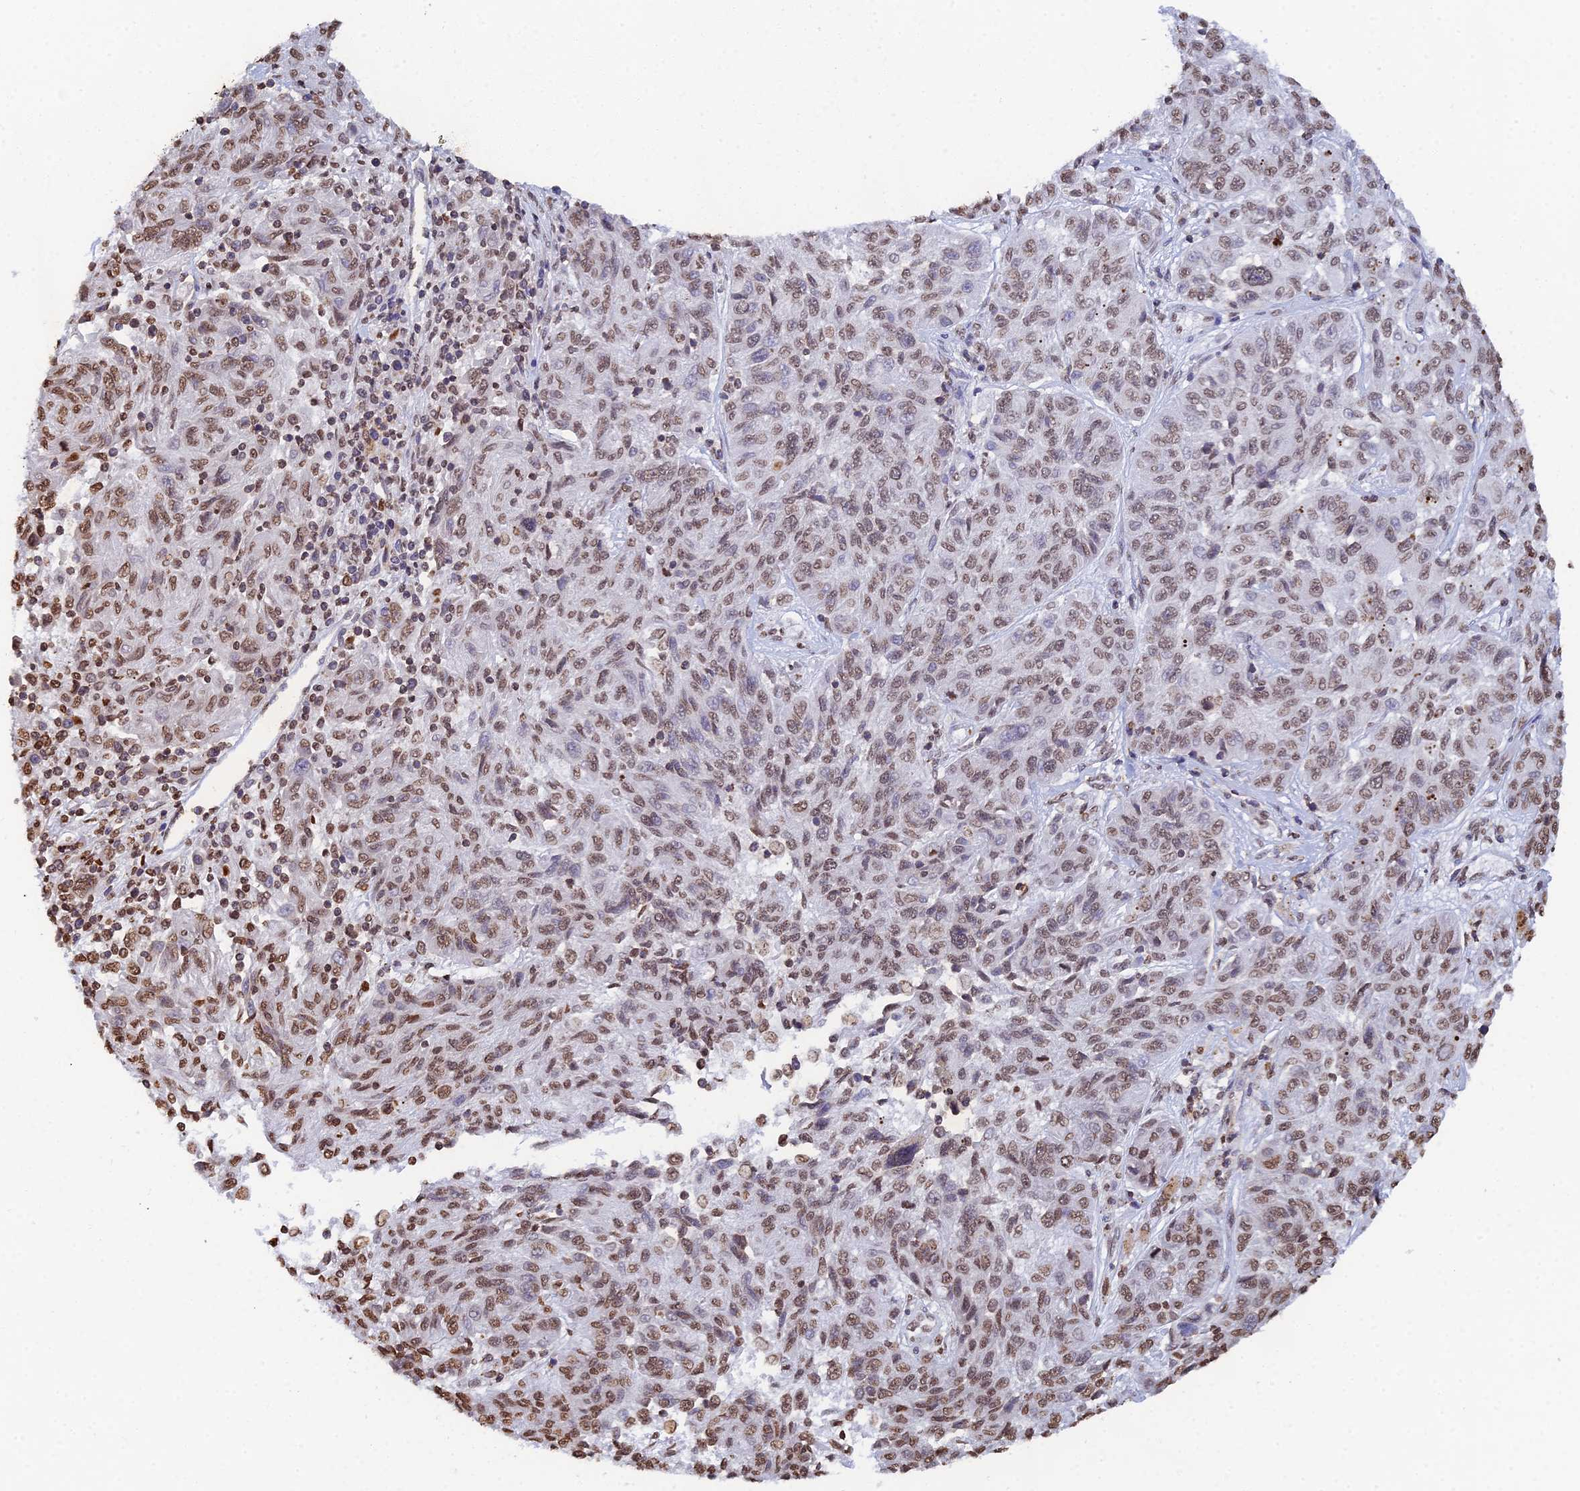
{"staining": {"intensity": "weak", "quantity": ">75%", "location": "nuclear"}, "tissue": "melanoma", "cell_type": "Tumor cells", "image_type": "cancer", "snomed": [{"axis": "morphology", "description": "Malignant melanoma, NOS"}, {"axis": "topography", "description": "Skin"}], "caption": "IHC image of neoplastic tissue: malignant melanoma stained using immunohistochemistry shows low levels of weak protein expression localized specifically in the nuclear of tumor cells, appearing as a nuclear brown color.", "gene": "GBP3", "patient": {"sex": "male", "age": 53}}